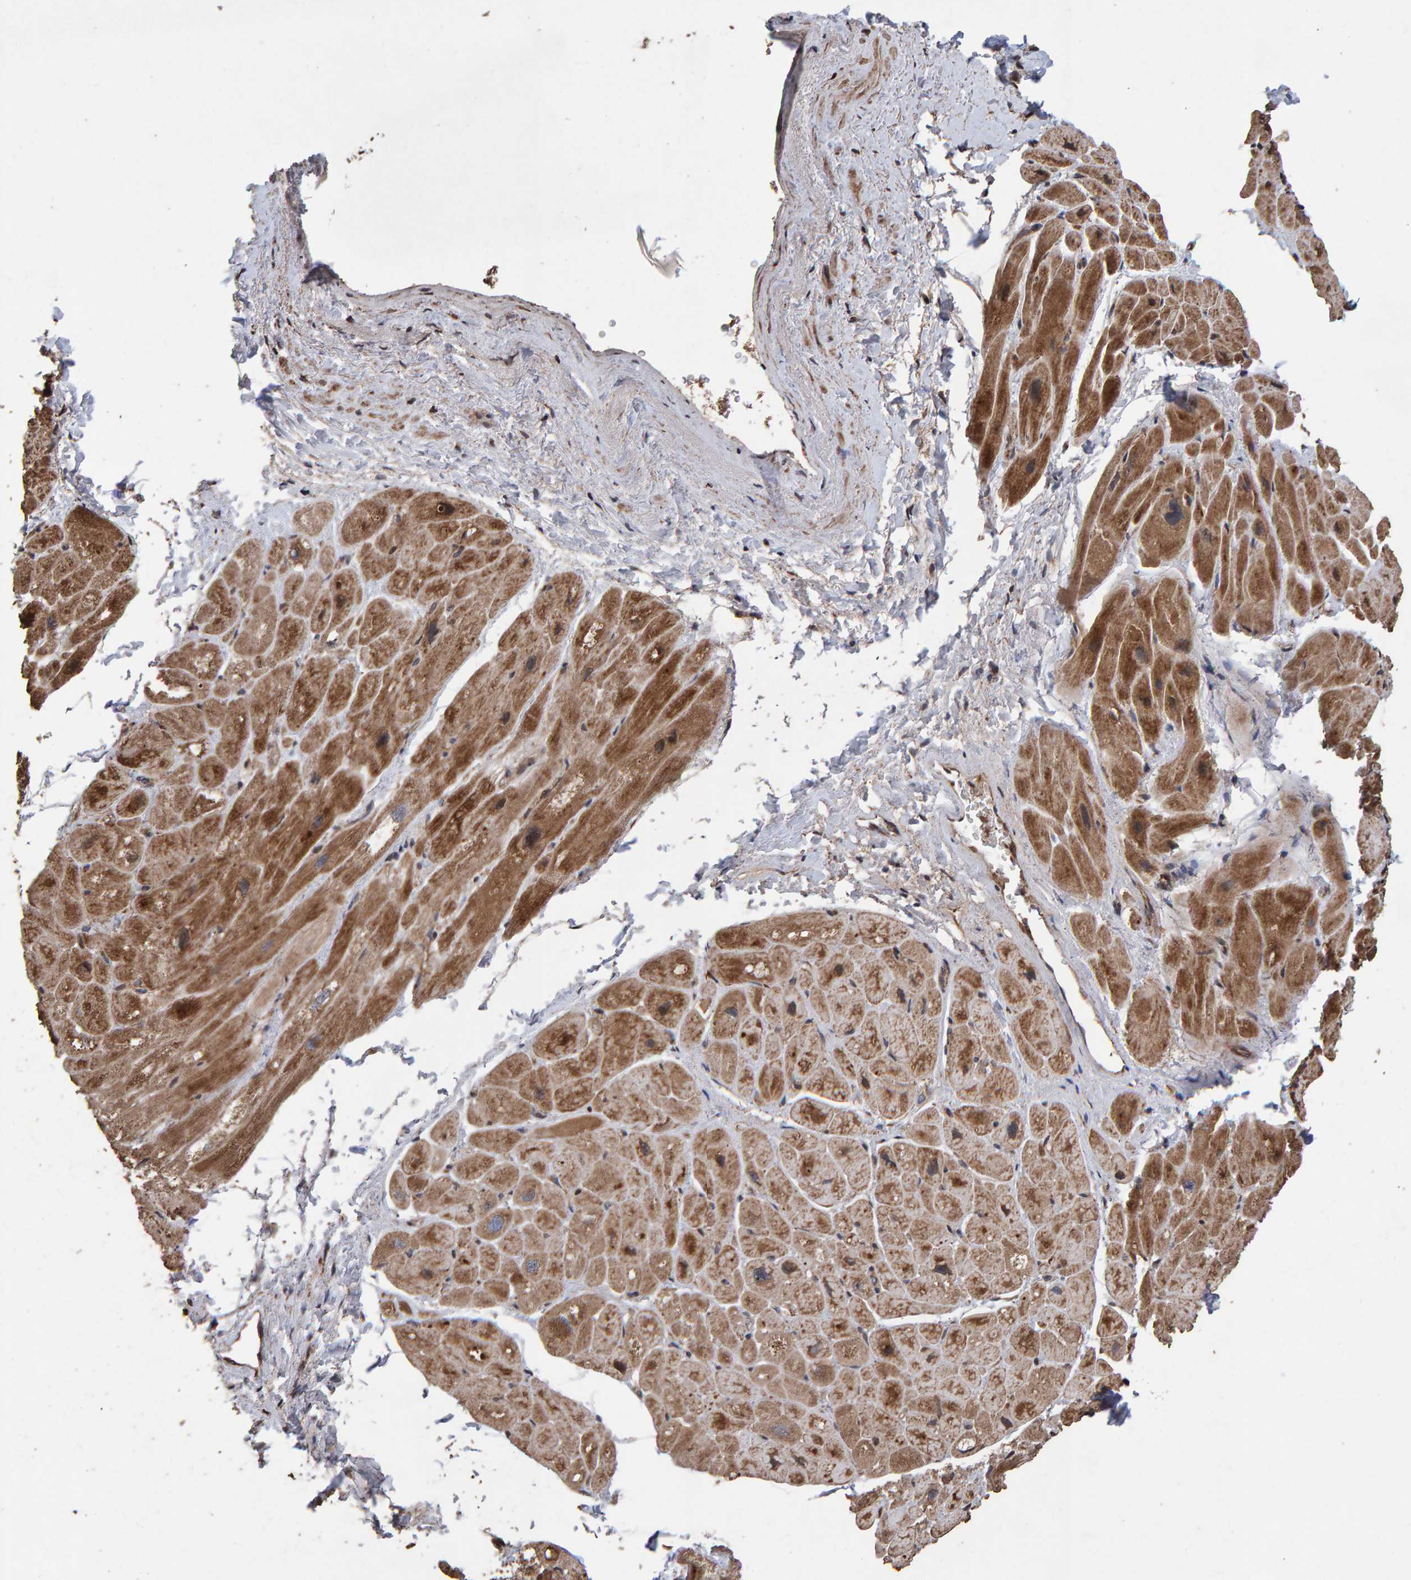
{"staining": {"intensity": "moderate", "quantity": ">75%", "location": "cytoplasmic/membranous"}, "tissue": "heart muscle", "cell_type": "Cardiomyocytes", "image_type": "normal", "snomed": [{"axis": "morphology", "description": "Normal tissue, NOS"}, {"axis": "topography", "description": "Heart"}], "caption": "The image displays immunohistochemical staining of normal heart muscle. There is moderate cytoplasmic/membranous staining is identified in about >75% of cardiomyocytes.", "gene": "OSBP2", "patient": {"sex": "male", "age": 49}}